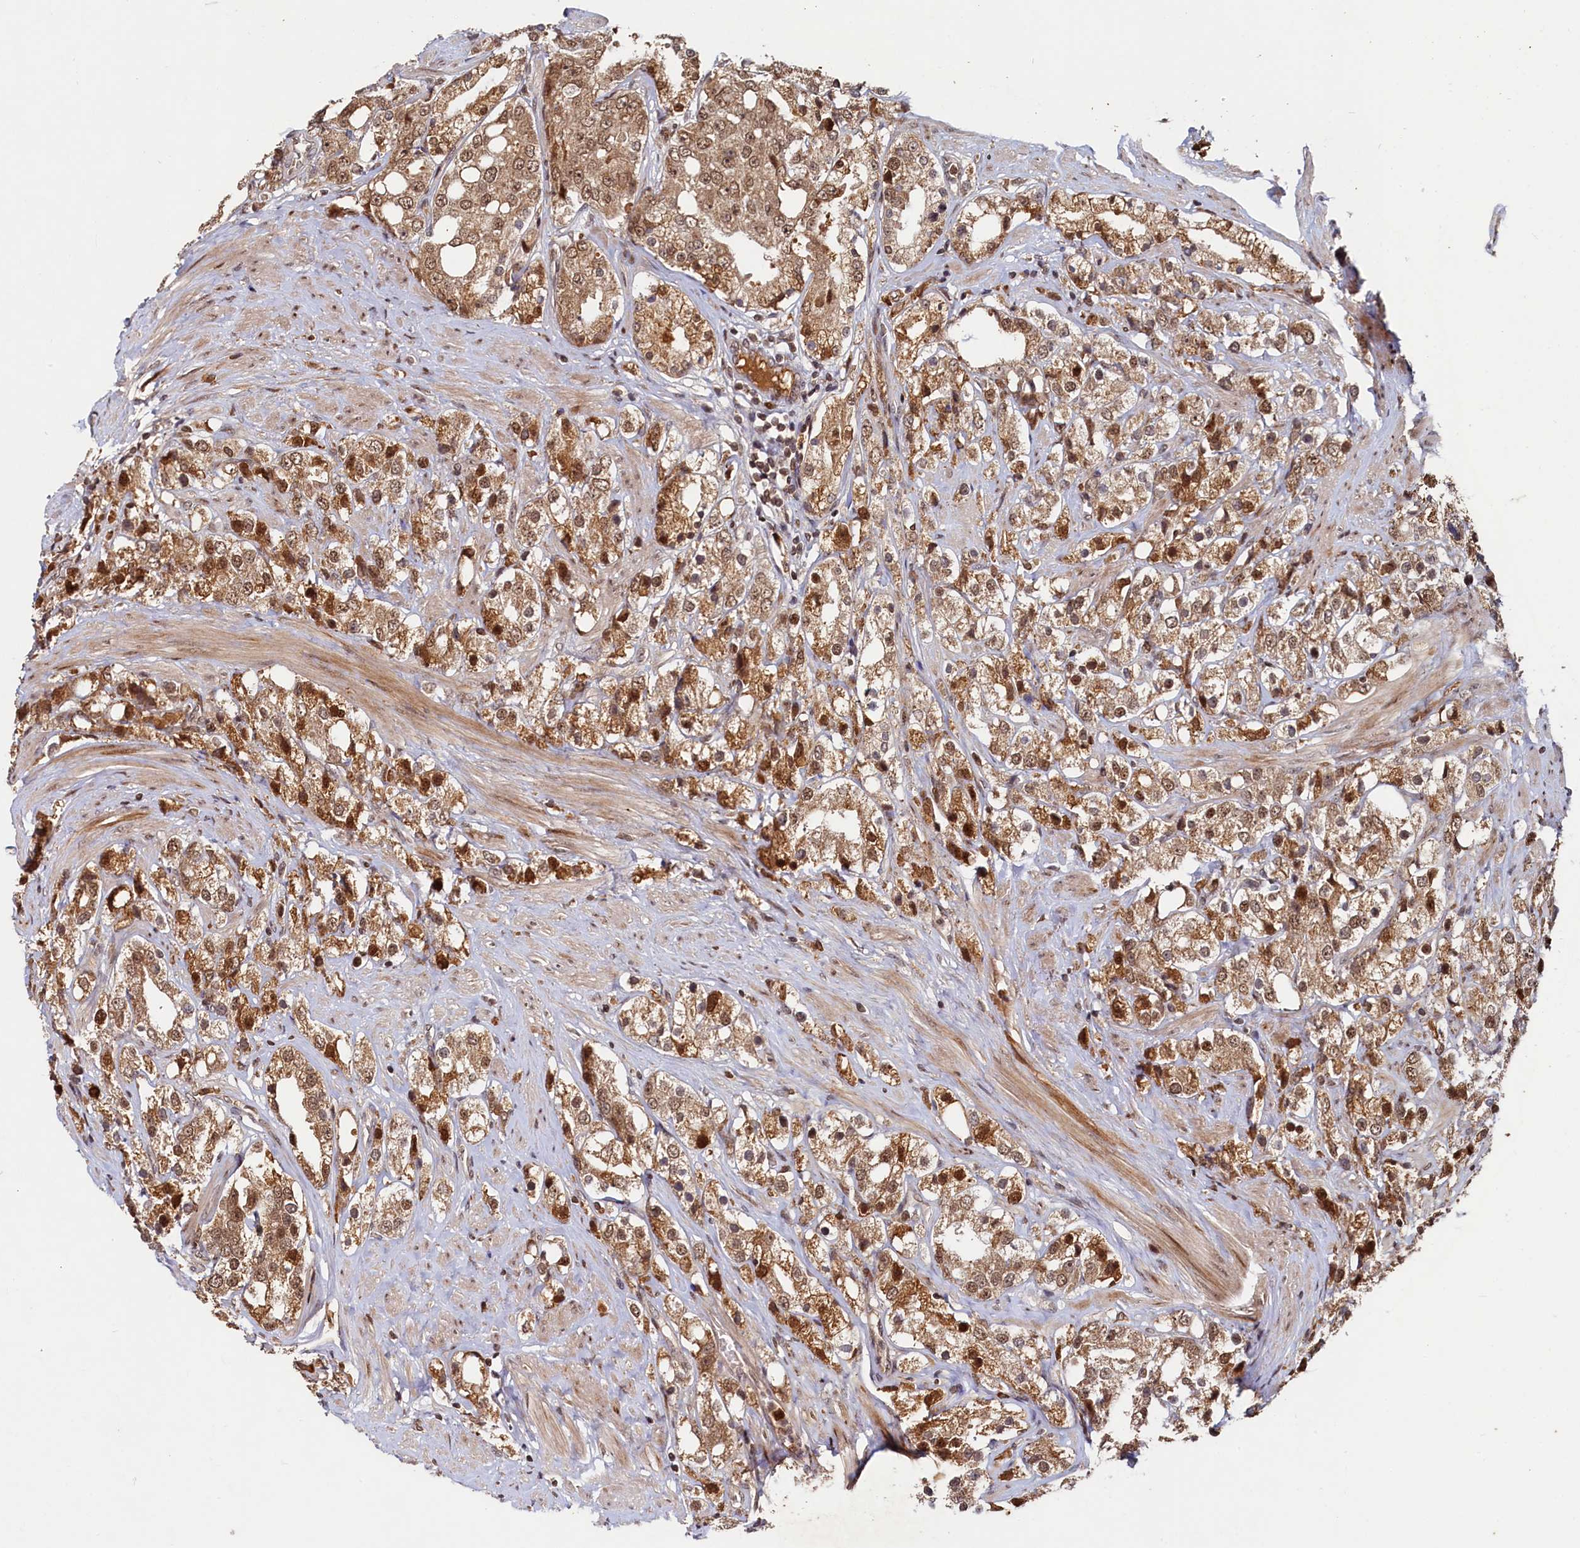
{"staining": {"intensity": "moderate", "quantity": ">75%", "location": "cytoplasmic/membranous,nuclear"}, "tissue": "prostate cancer", "cell_type": "Tumor cells", "image_type": "cancer", "snomed": [{"axis": "morphology", "description": "Adenocarcinoma, NOS"}, {"axis": "topography", "description": "Prostate"}], "caption": "High-power microscopy captured an immunohistochemistry micrograph of prostate adenocarcinoma, revealing moderate cytoplasmic/membranous and nuclear positivity in approximately >75% of tumor cells.", "gene": "TRAPPC4", "patient": {"sex": "male", "age": 79}}